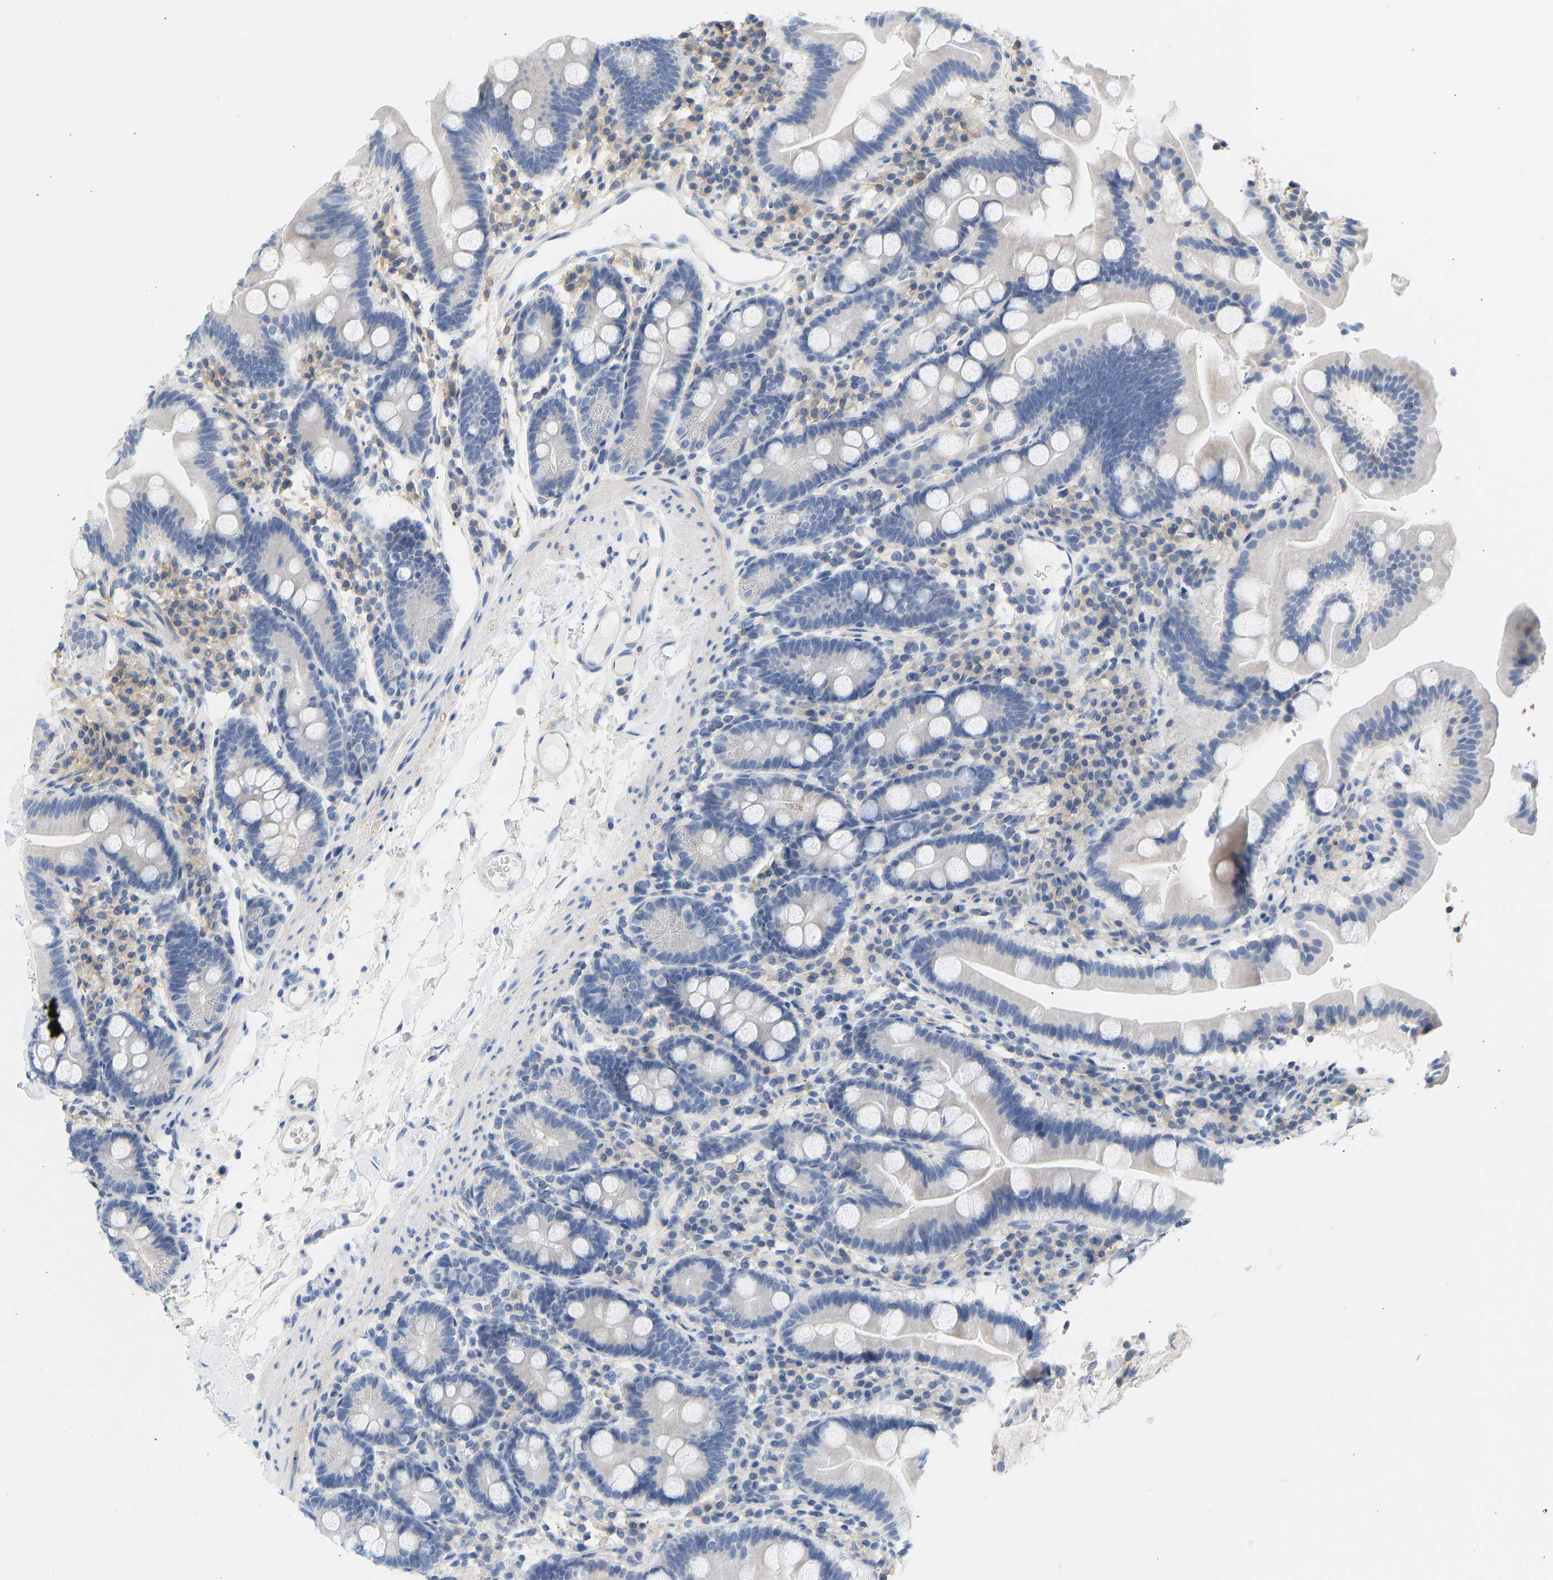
{"staining": {"intensity": "negative", "quantity": "none", "location": "none"}, "tissue": "duodenum", "cell_type": "Glandular cells", "image_type": "normal", "snomed": [{"axis": "morphology", "description": "Normal tissue, NOS"}, {"axis": "topography", "description": "Duodenum"}], "caption": "Immunohistochemistry (IHC) of unremarkable duodenum reveals no staining in glandular cells. (Stains: DAB immunohistochemistry (IHC) with hematoxylin counter stain, Microscopy: brightfield microscopy at high magnification).", "gene": "BVES", "patient": {"sex": "male", "age": 50}}